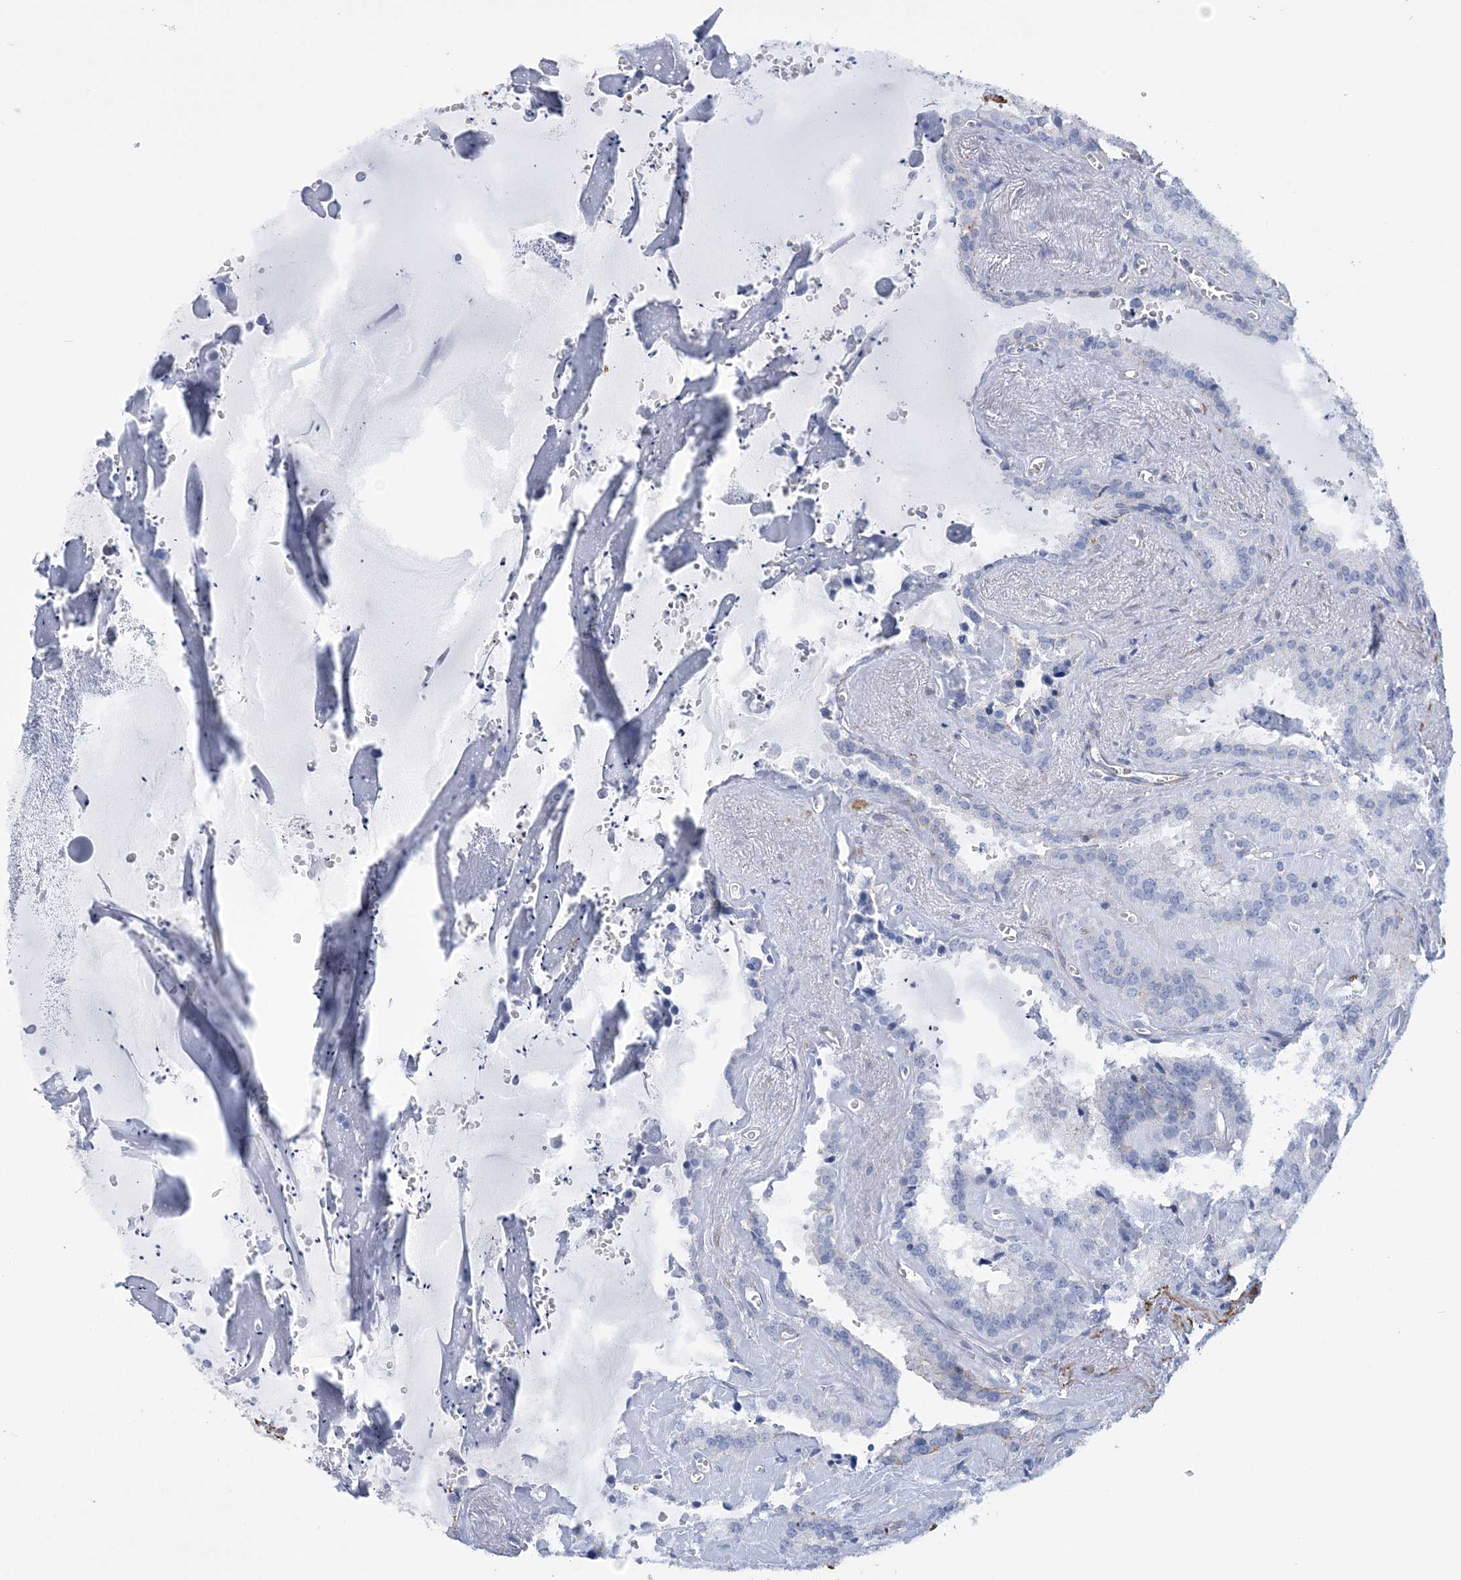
{"staining": {"intensity": "negative", "quantity": "none", "location": "none"}, "tissue": "seminal vesicle", "cell_type": "Glandular cells", "image_type": "normal", "snomed": [{"axis": "morphology", "description": "Normal tissue, NOS"}, {"axis": "topography", "description": "Prostate"}, {"axis": "topography", "description": "Seminal veicle"}], "caption": "The photomicrograph shows no significant expression in glandular cells of seminal vesicle.", "gene": "C11orf21", "patient": {"sex": "male", "age": 59}}